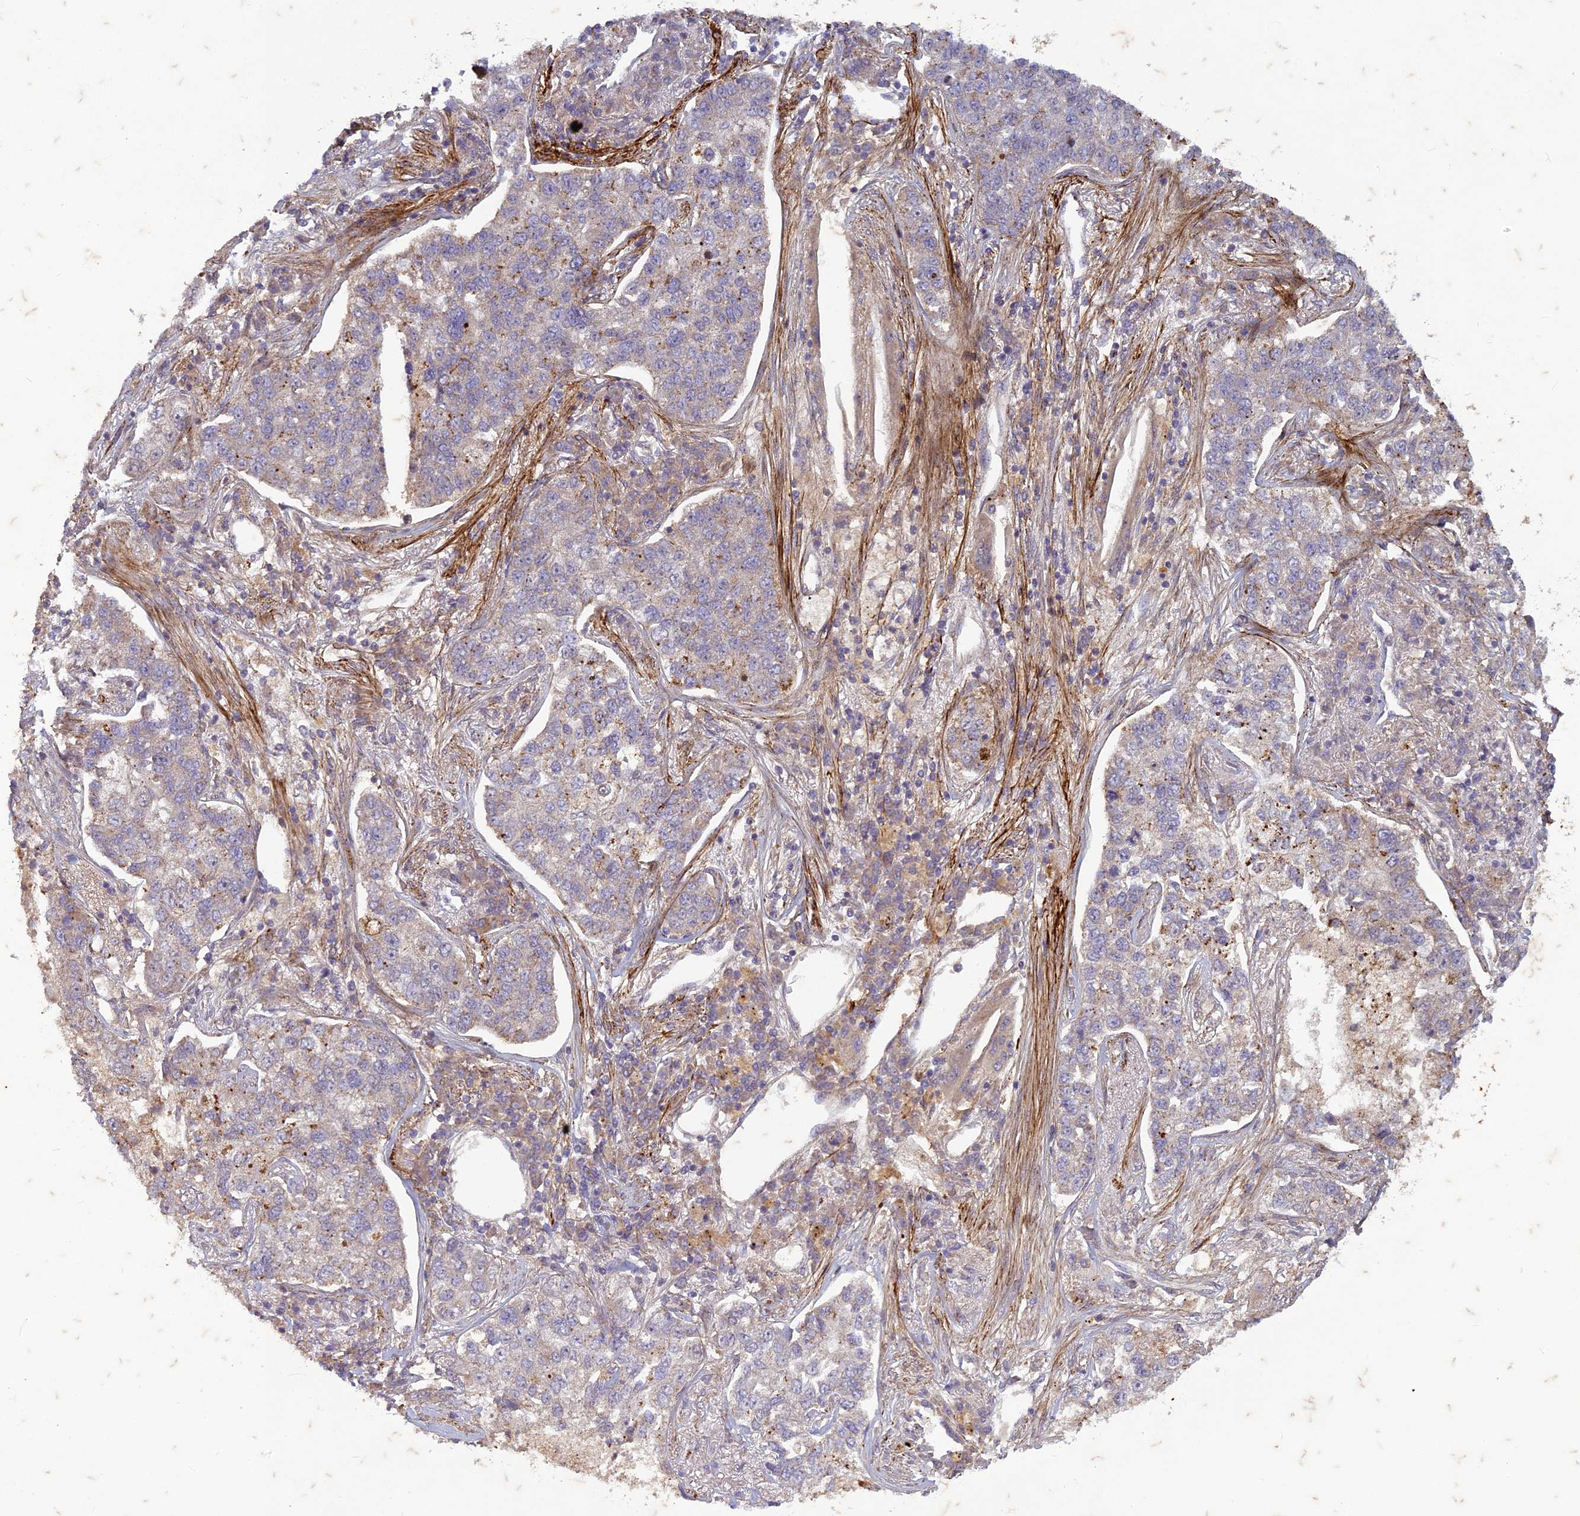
{"staining": {"intensity": "weak", "quantity": "25%-75%", "location": "cytoplasmic/membranous"}, "tissue": "lung cancer", "cell_type": "Tumor cells", "image_type": "cancer", "snomed": [{"axis": "morphology", "description": "Adenocarcinoma, NOS"}, {"axis": "topography", "description": "Lung"}], "caption": "This is a micrograph of immunohistochemistry (IHC) staining of lung adenocarcinoma, which shows weak expression in the cytoplasmic/membranous of tumor cells.", "gene": "TCF25", "patient": {"sex": "male", "age": 49}}